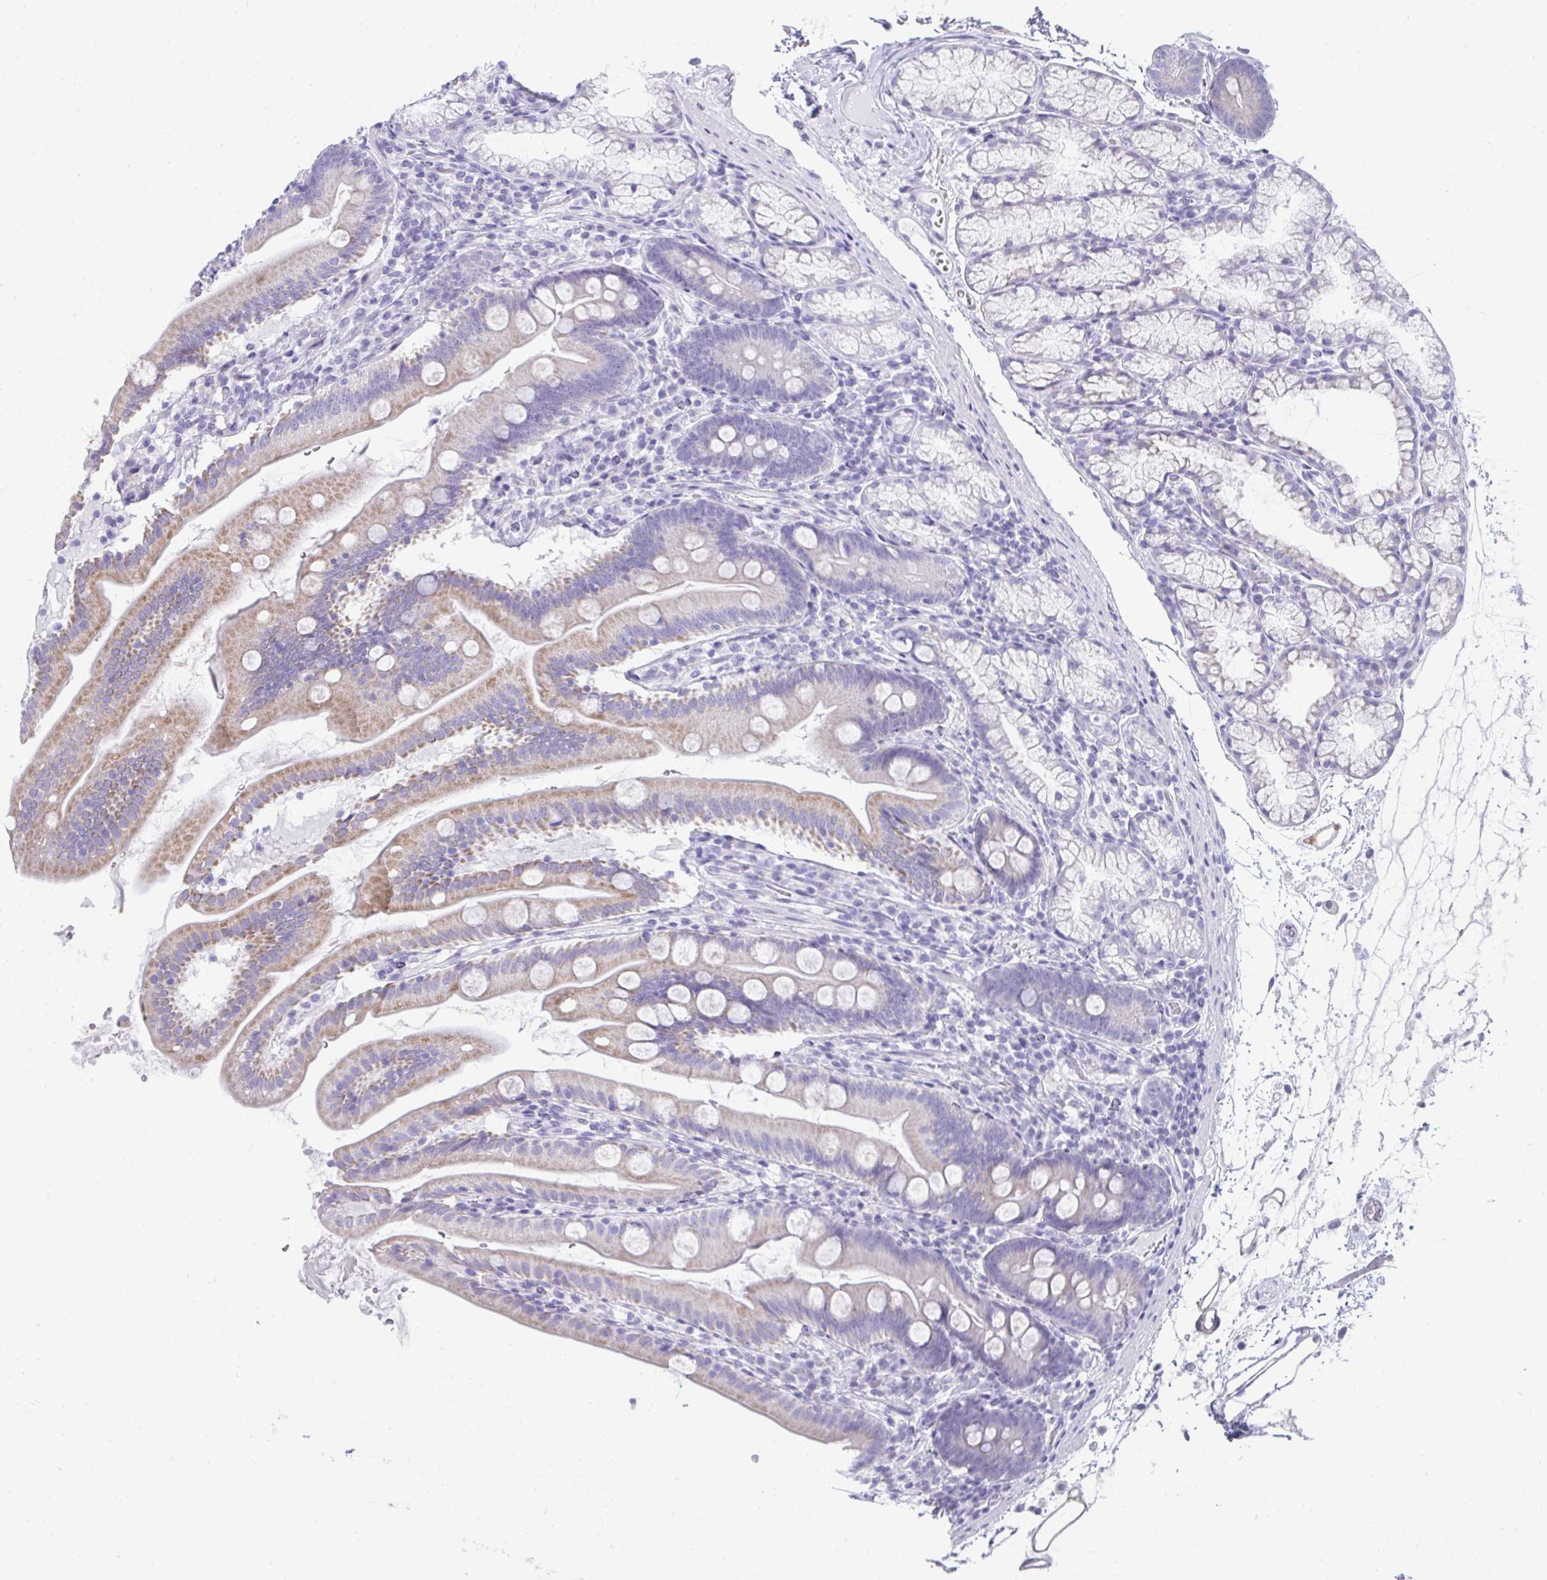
{"staining": {"intensity": "moderate", "quantity": "<25%", "location": "cytoplasmic/membranous"}, "tissue": "duodenum", "cell_type": "Glandular cells", "image_type": "normal", "snomed": [{"axis": "morphology", "description": "Normal tissue, NOS"}, {"axis": "topography", "description": "Duodenum"}], "caption": "This photomicrograph exhibits IHC staining of normal duodenum, with low moderate cytoplasmic/membranous expression in approximately <25% of glandular cells.", "gene": "RLF", "patient": {"sex": "female", "age": 67}}